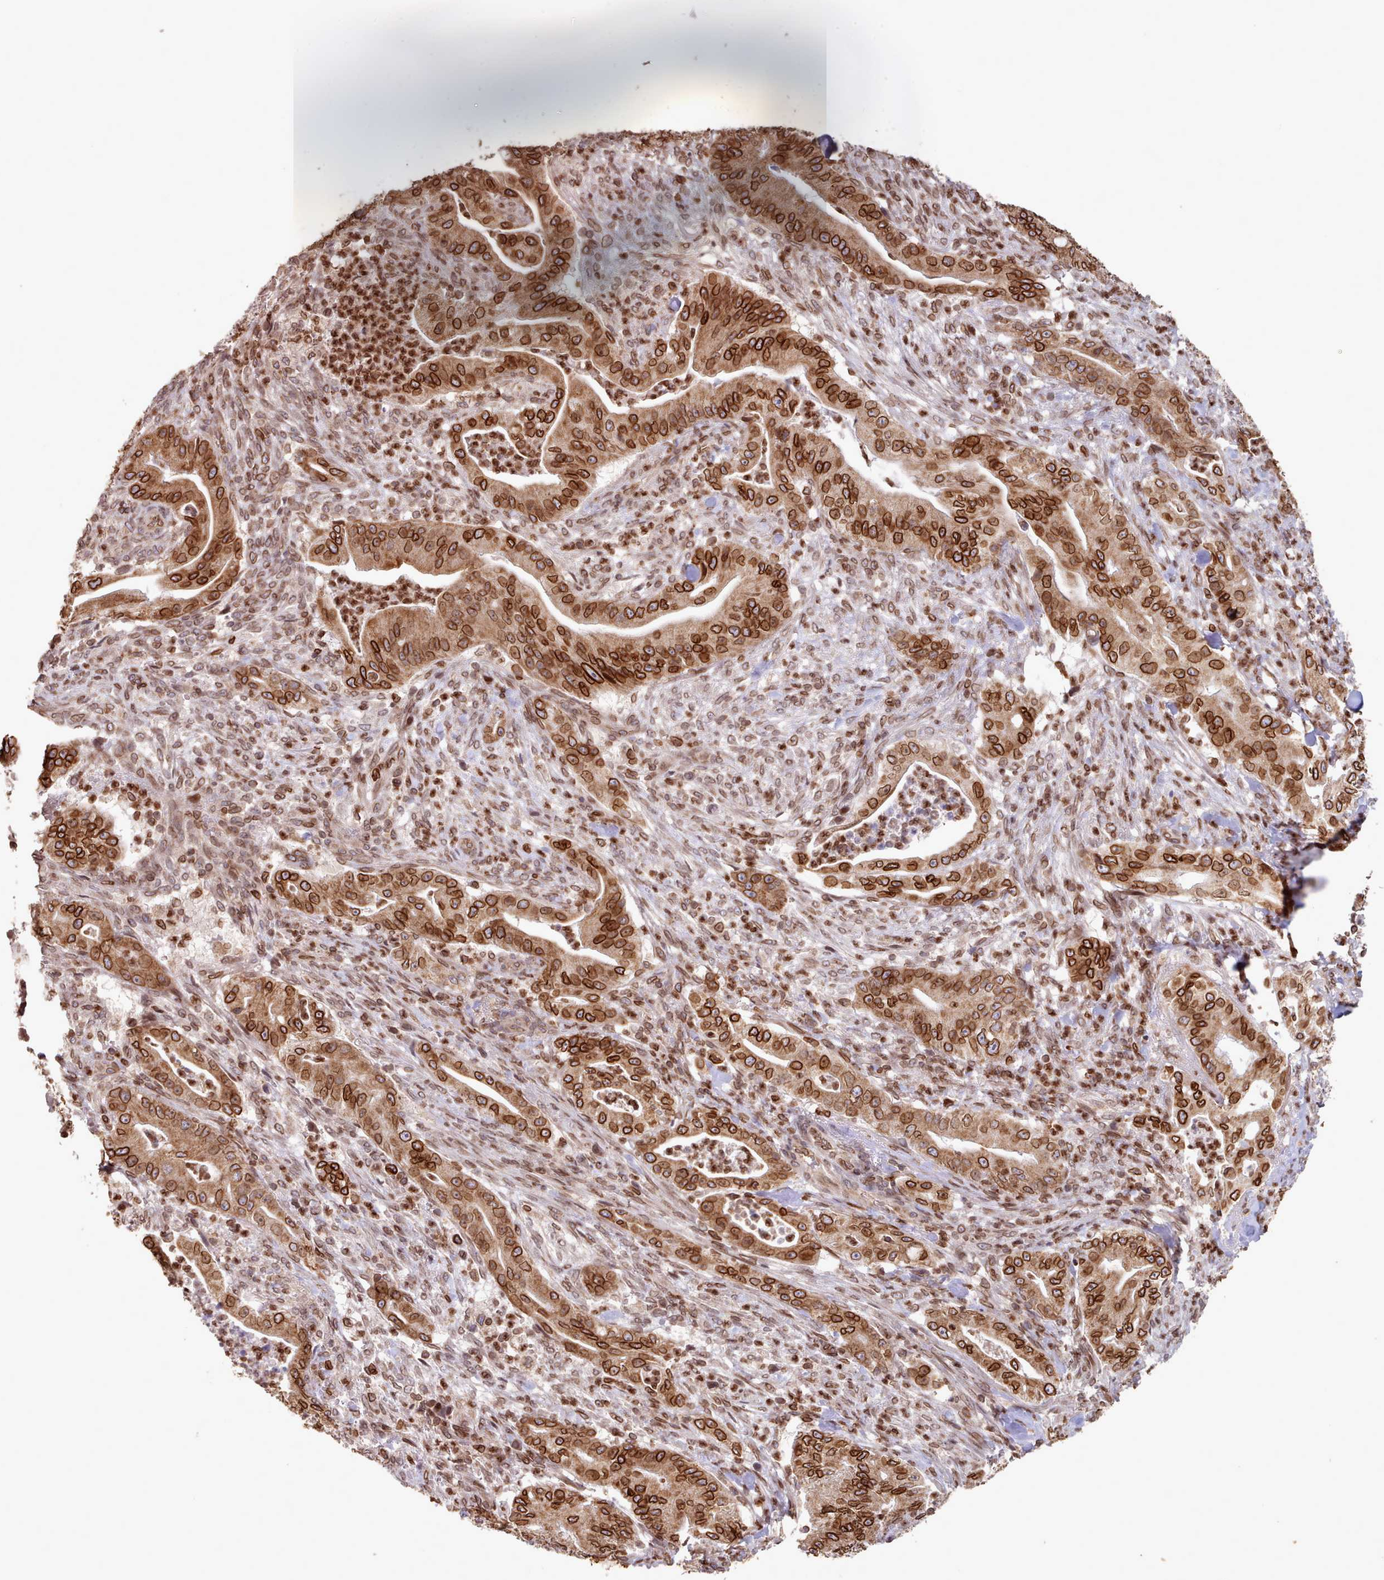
{"staining": {"intensity": "strong", "quantity": ">75%", "location": "cytoplasmic/membranous,nuclear"}, "tissue": "pancreatic cancer", "cell_type": "Tumor cells", "image_type": "cancer", "snomed": [{"axis": "morphology", "description": "Adenocarcinoma, NOS"}, {"axis": "topography", "description": "Pancreas"}], "caption": "Pancreatic cancer (adenocarcinoma) stained with DAB (3,3'-diaminobenzidine) immunohistochemistry (IHC) demonstrates high levels of strong cytoplasmic/membranous and nuclear positivity in approximately >75% of tumor cells.", "gene": "TOR1AIP1", "patient": {"sex": "male", "age": 71}}